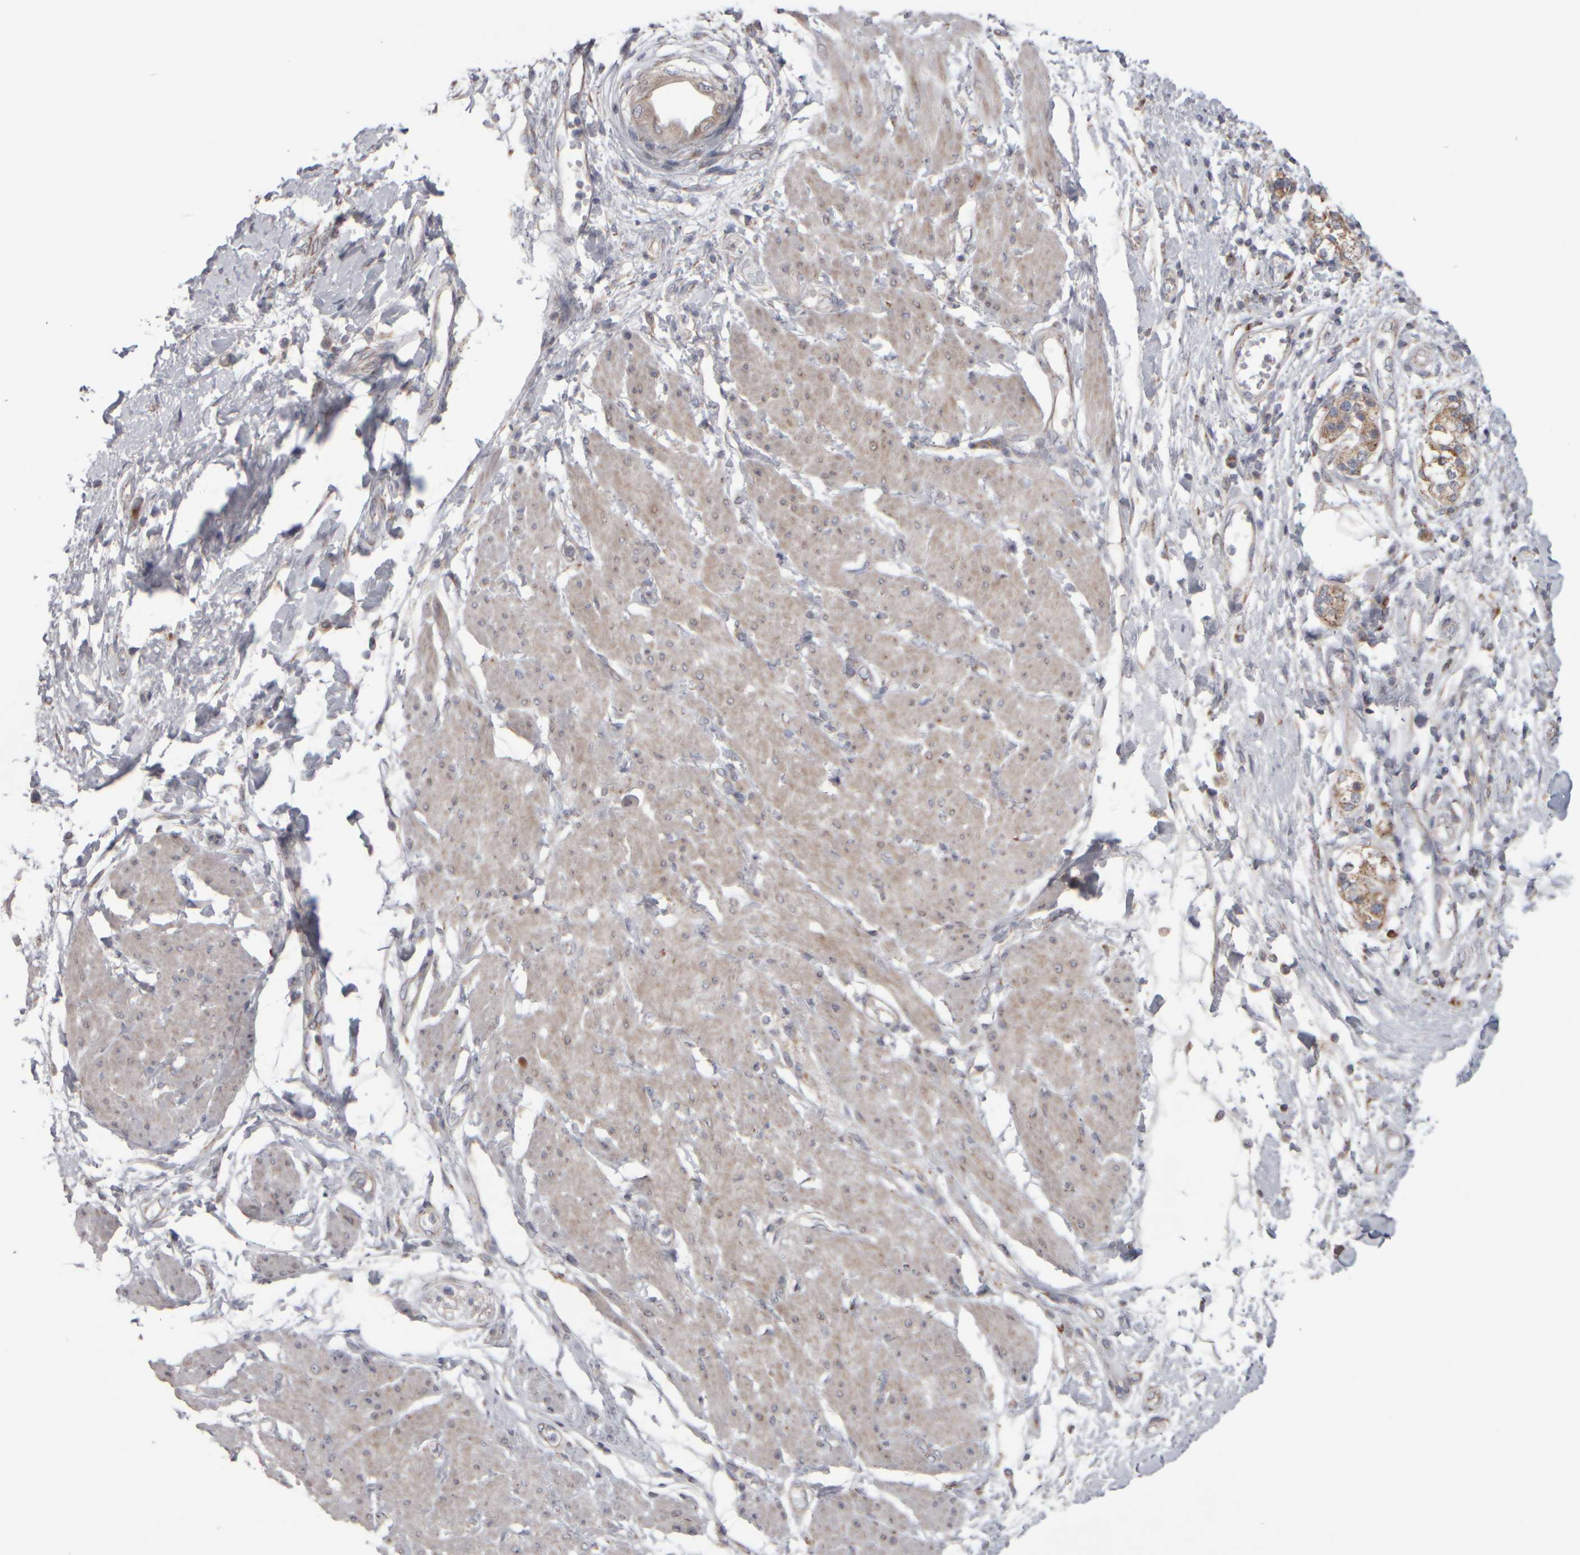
{"staining": {"intensity": "weak", "quantity": "25%-75%", "location": "cytoplasmic/membranous"}, "tissue": "pancreatic cancer", "cell_type": "Tumor cells", "image_type": "cancer", "snomed": [{"axis": "morphology", "description": "Normal tissue, NOS"}, {"axis": "morphology", "description": "Adenocarcinoma, NOS"}, {"axis": "topography", "description": "Pancreas"}, {"axis": "topography", "description": "Duodenum"}], "caption": "Tumor cells demonstrate weak cytoplasmic/membranous expression in about 25%-75% of cells in pancreatic cancer (adenocarcinoma).", "gene": "SCO1", "patient": {"sex": "female", "age": 60}}